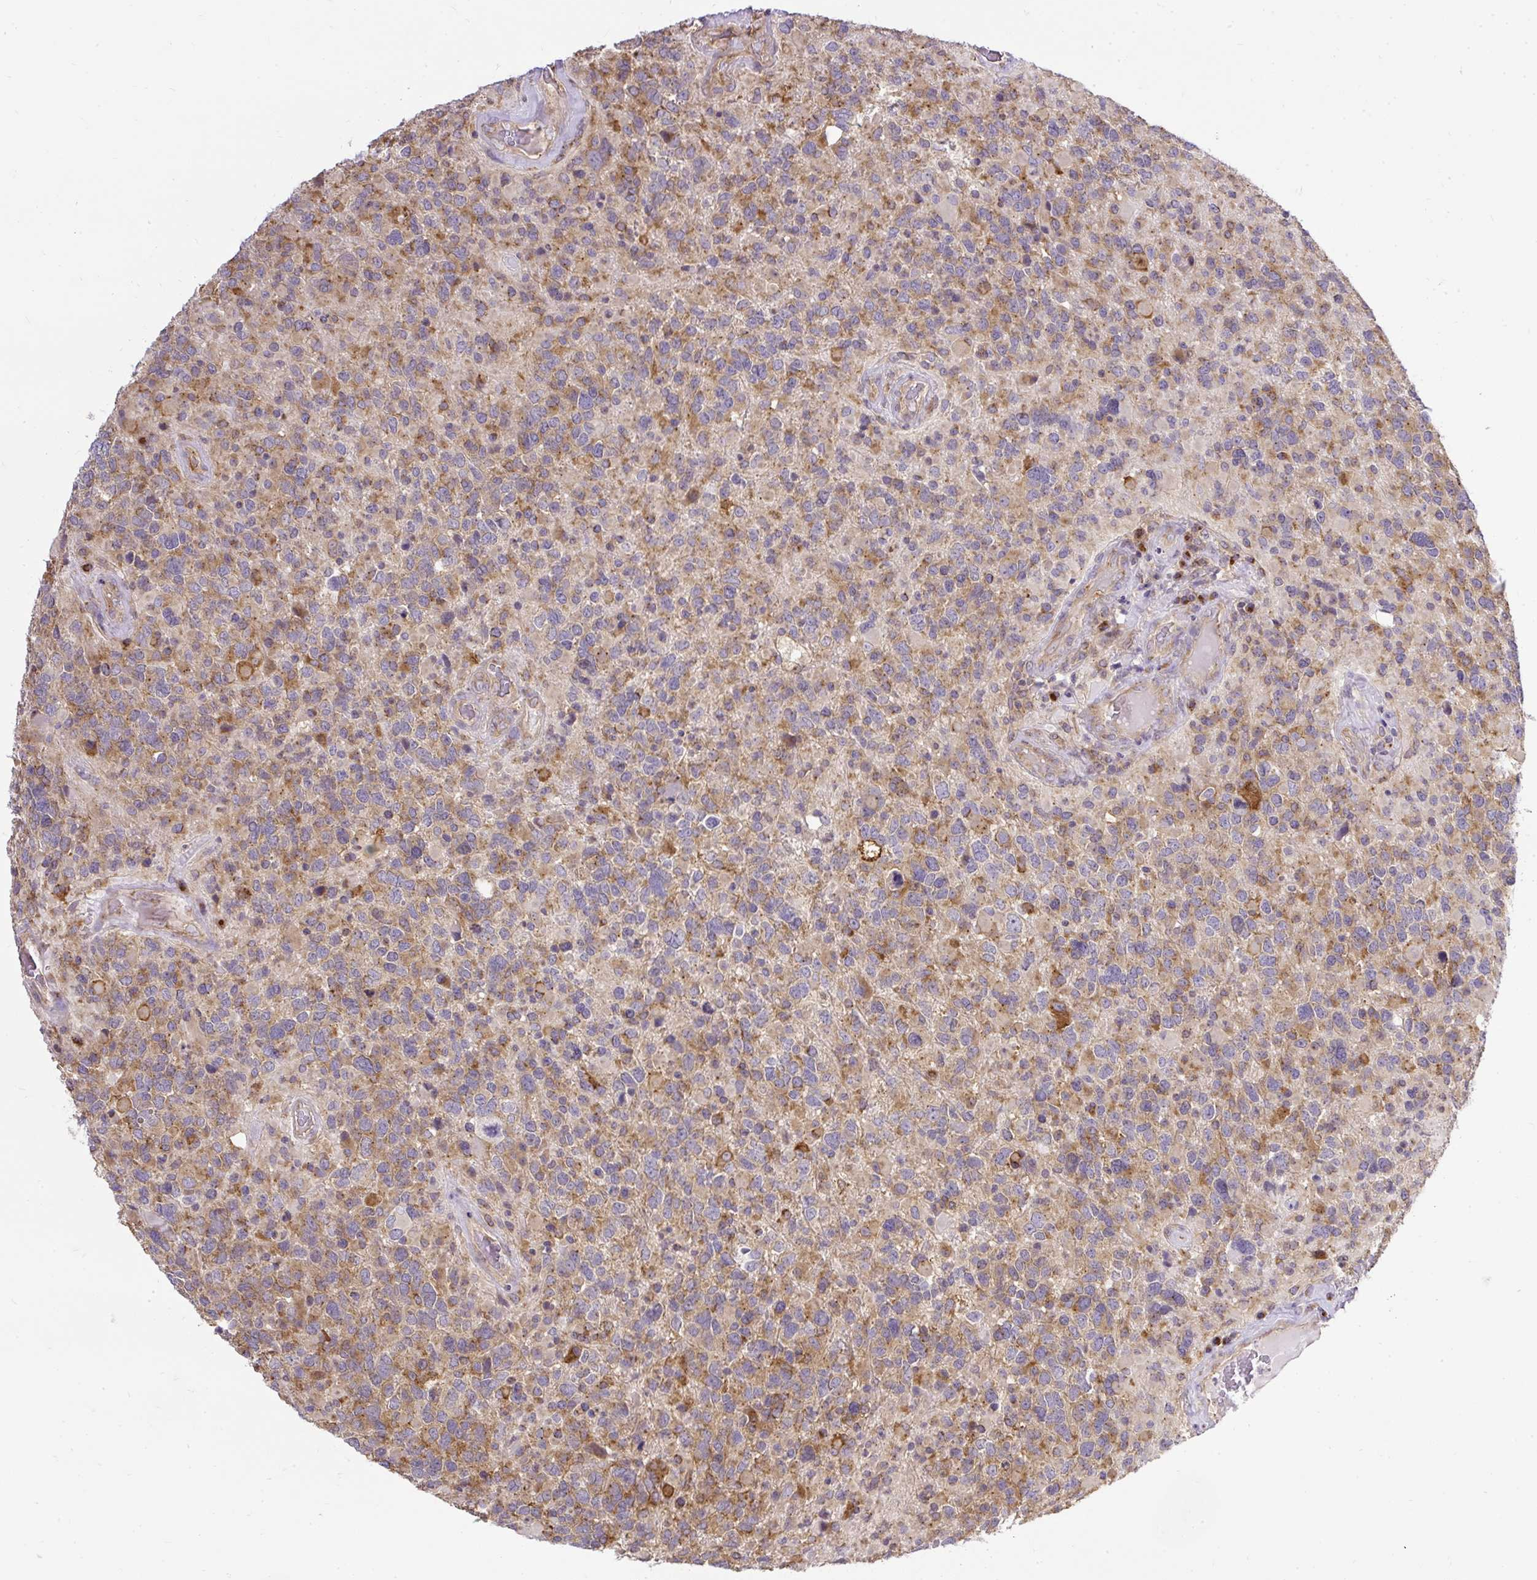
{"staining": {"intensity": "moderate", "quantity": ">75%", "location": "cytoplasmic/membranous"}, "tissue": "glioma", "cell_type": "Tumor cells", "image_type": "cancer", "snomed": [{"axis": "morphology", "description": "Glioma, malignant, High grade"}, {"axis": "topography", "description": "Brain"}], "caption": "Immunohistochemistry (IHC) photomicrograph of glioma stained for a protein (brown), which exhibits medium levels of moderate cytoplasmic/membranous staining in approximately >75% of tumor cells.", "gene": "SMC4", "patient": {"sex": "female", "age": 40}}